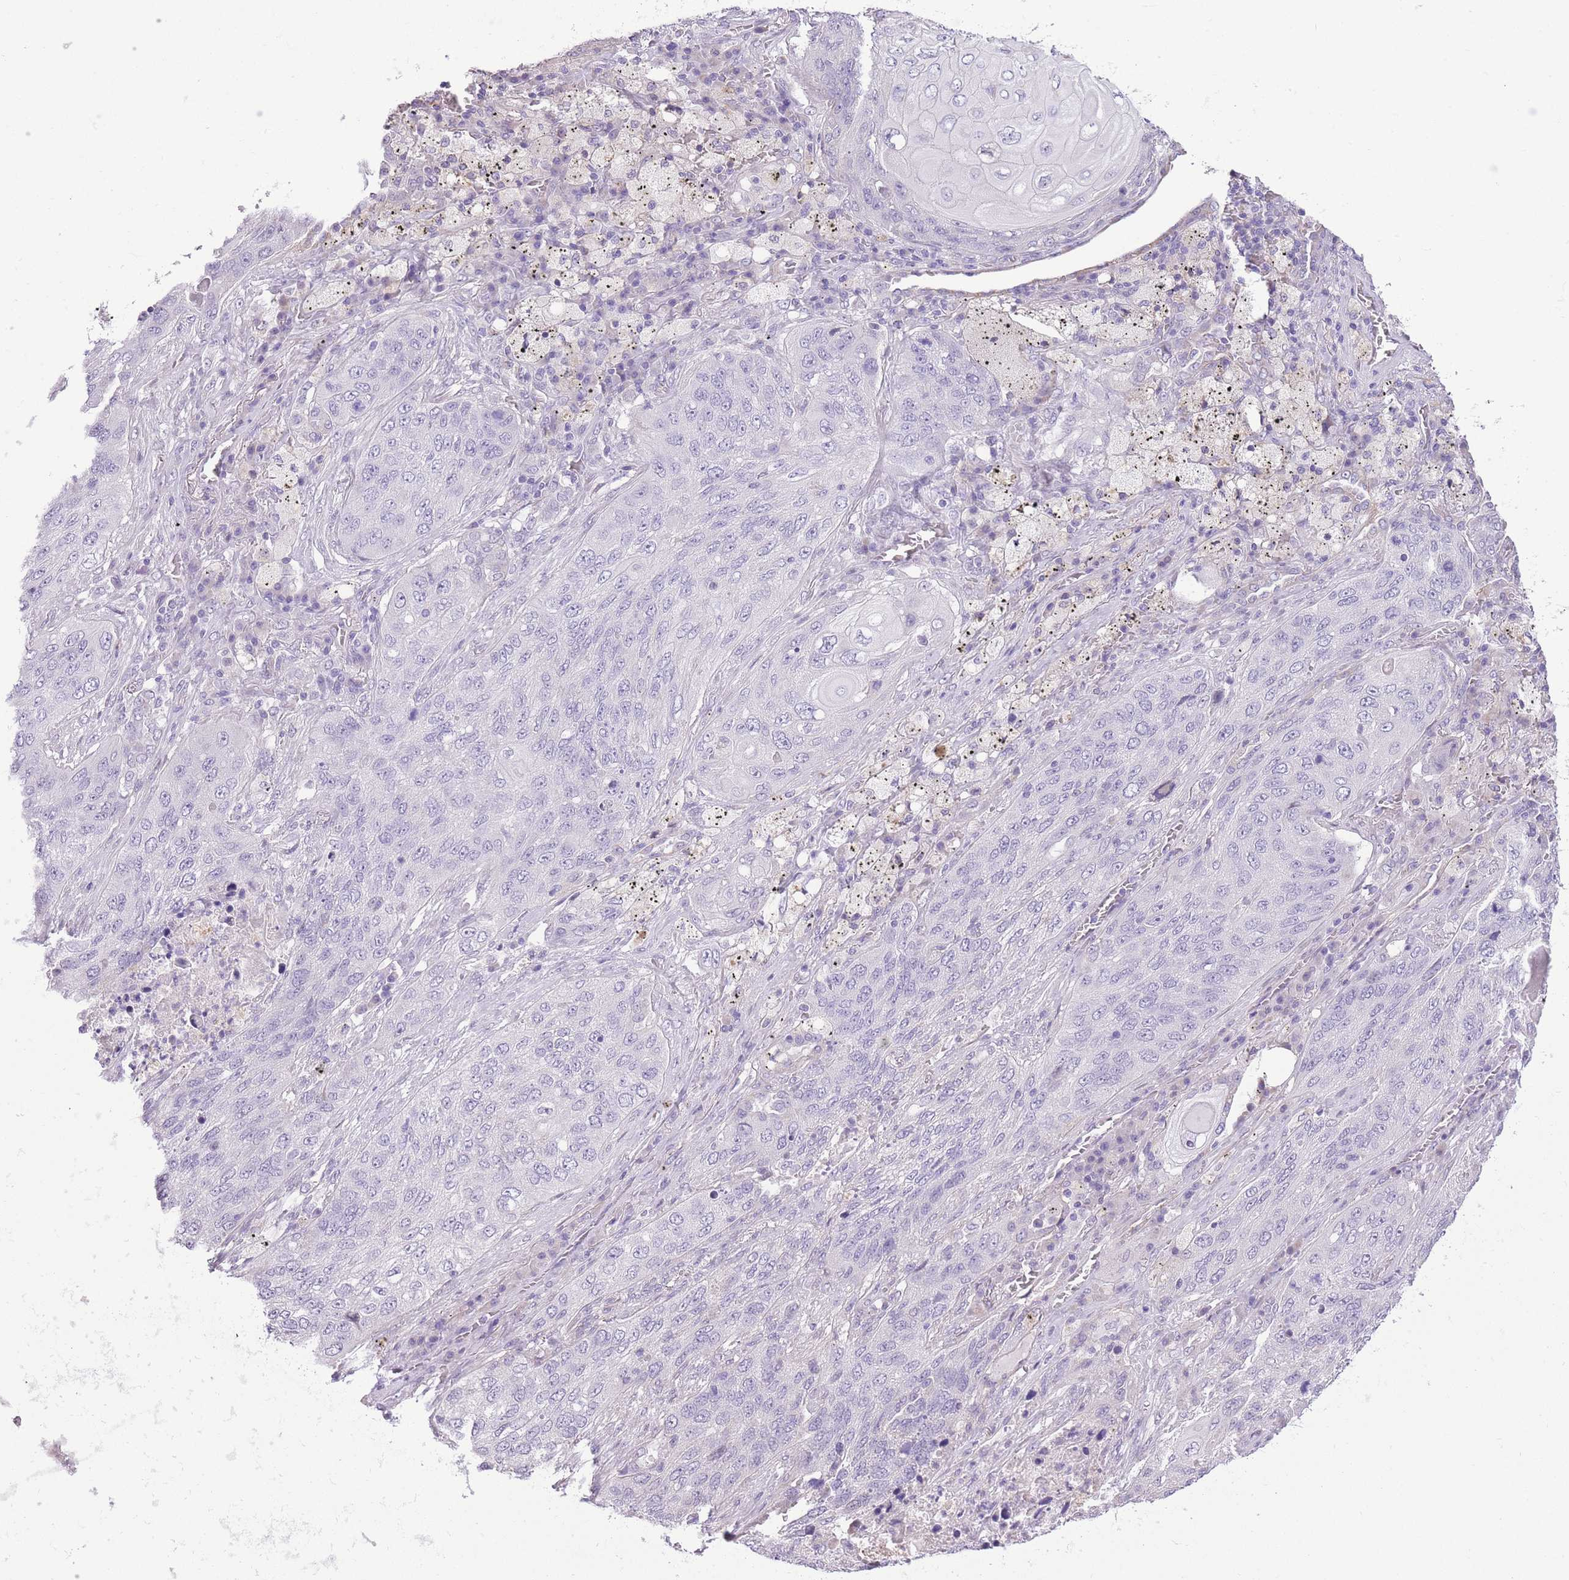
{"staining": {"intensity": "negative", "quantity": "none", "location": "none"}, "tissue": "lung cancer", "cell_type": "Tumor cells", "image_type": "cancer", "snomed": [{"axis": "morphology", "description": "Squamous cell carcinoma, NOS"}, {"axis": "topography", "description": "Lung"}], "caption": "Human lung squamous cell carcinoma stained for a protein using immunohistochemistry displays no positivity in tumor cells.", "gene": "WDR70", "patient": {"sex": "female", "age": 63}}